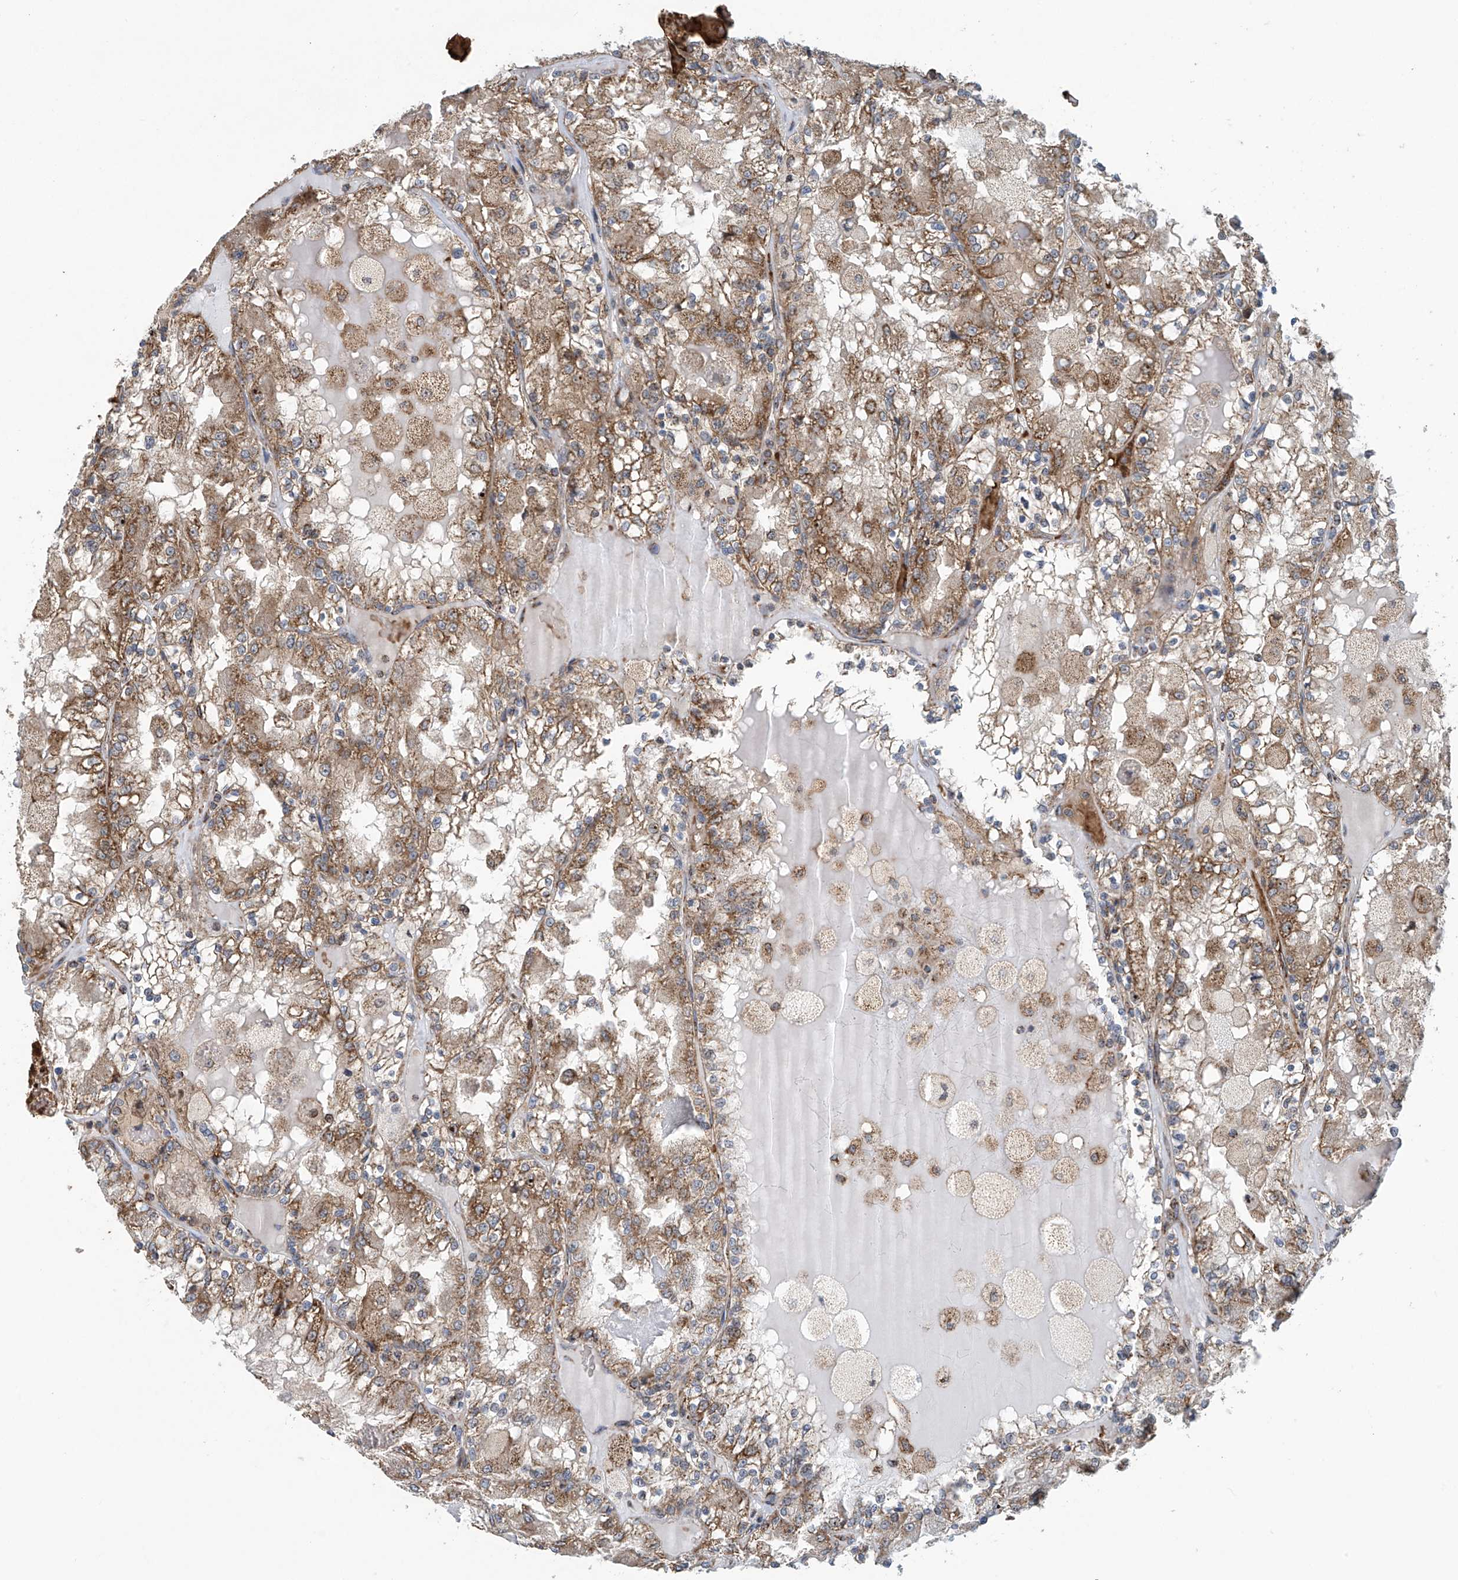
{"staining": {"intensity": "moderate", "quantity": ">75%", "location": "cytoplasmic/membranous"}, "tissue": "renal cancer", "cell_type": "Tumor cells", "image_type": "cancer", "snomed": [{"axis": "morphology", "description": "Adenocarcinoma, NOS"}, {"axis": "topography", "description": "Kidney"}], "caption": "Tumor cells reveal medium levels of moderate cytoplasmic/membranous staining in about >75% of cells in renal adenocarcinoma.", "gene": "COMMD1", "patient": {"sex": "female", "age": 56}}